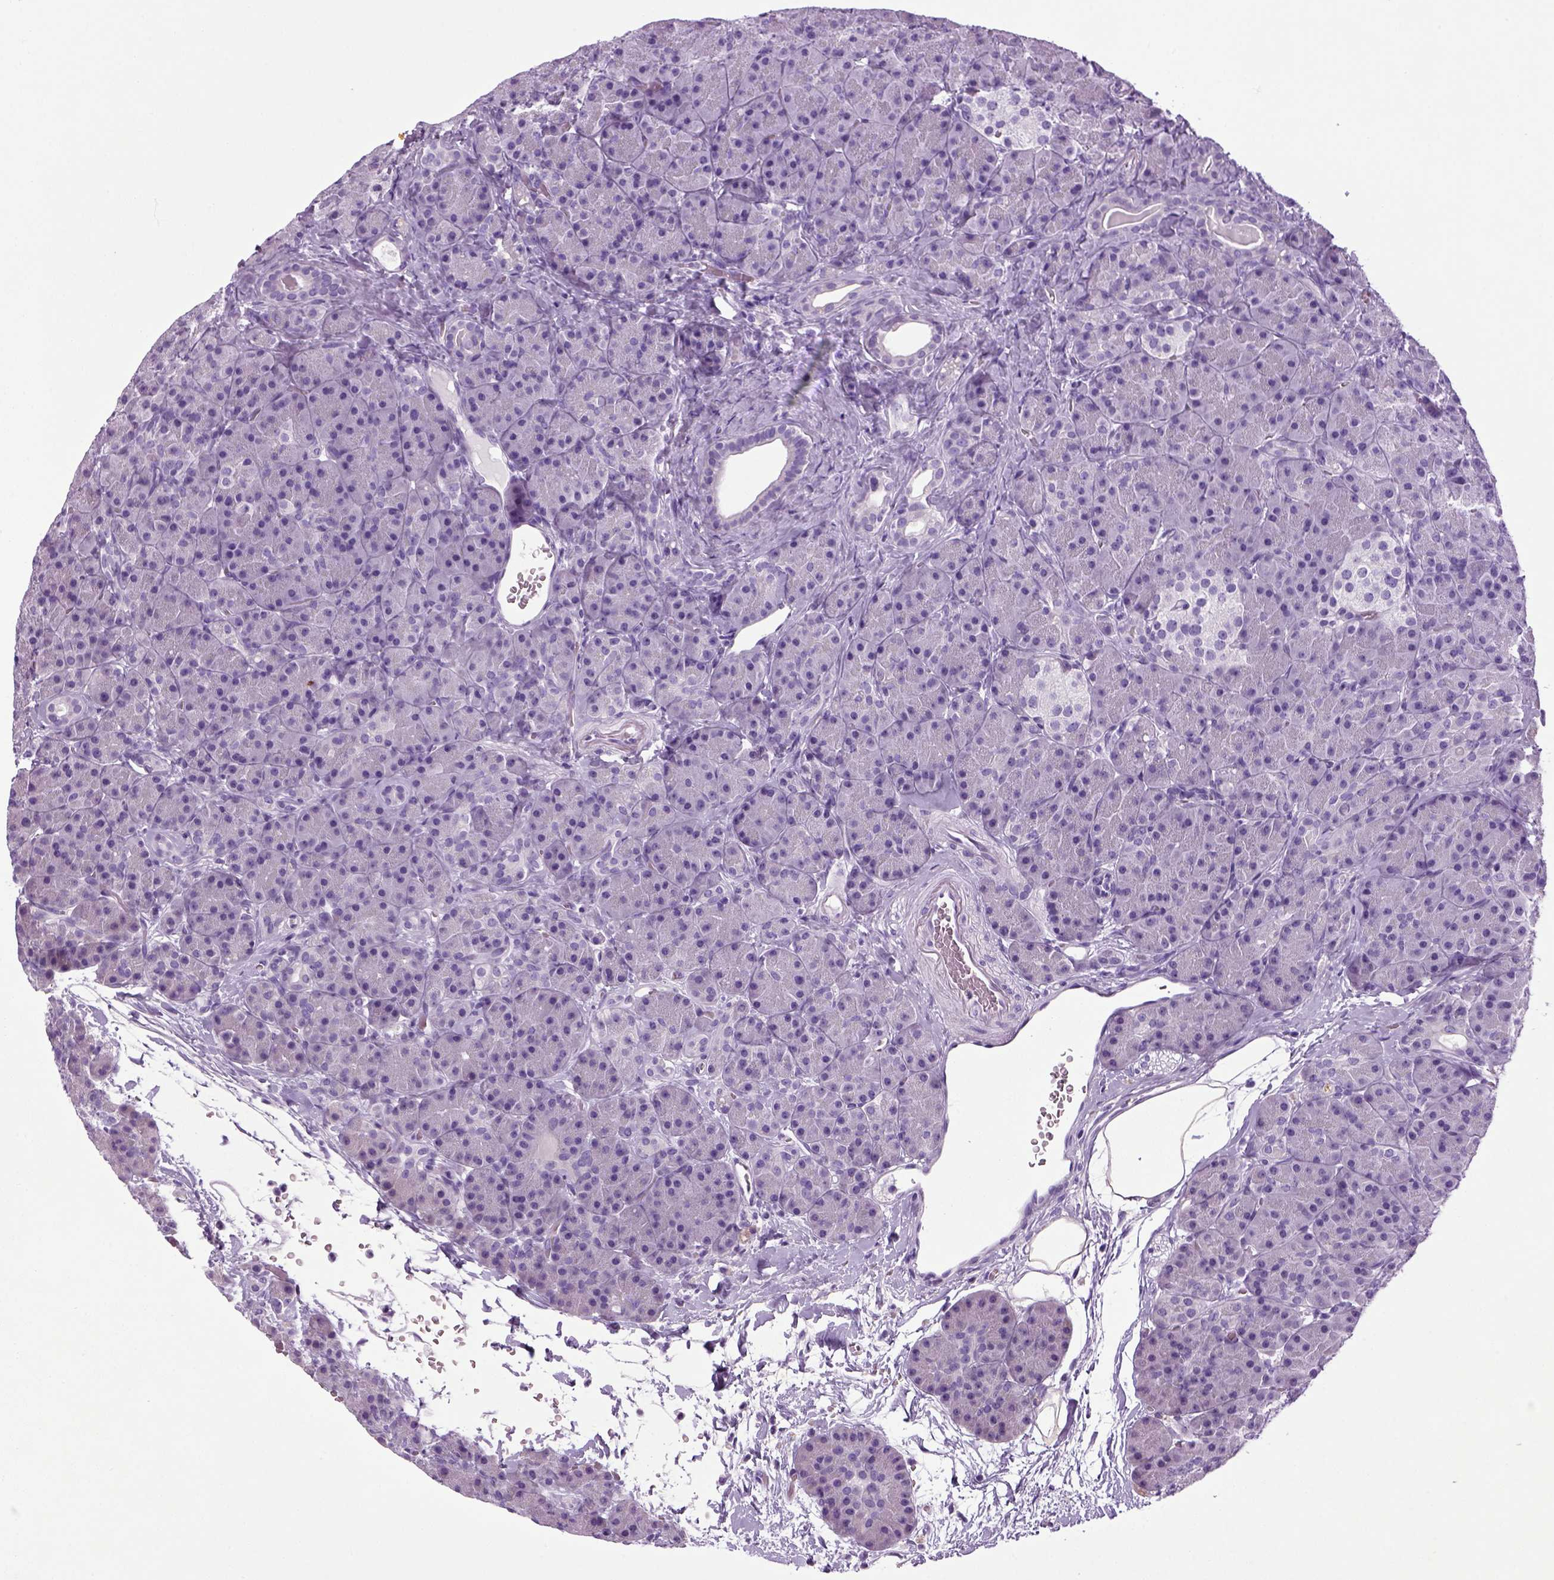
{"staining": {"intensity": "negative", "quantity": "none", "location": "none"}, "tissue": "pancreas", "cell_type": "Exocrine glandular cells", "image_type": "normal", "snomed": [{"axis": "morphology", "description": "Normal tissue, NOS"}, {"axis": "topography", "description": "Pancreas"}], "caption": "A high-resolution histopathology image shows immunohistochemistry (IHC) staining of unremarkable pancreas, which reveals no significant expression in exocrine glandular cells.", "gene": "HMCN2", "patient": {"sex": "male", "age": 57}}